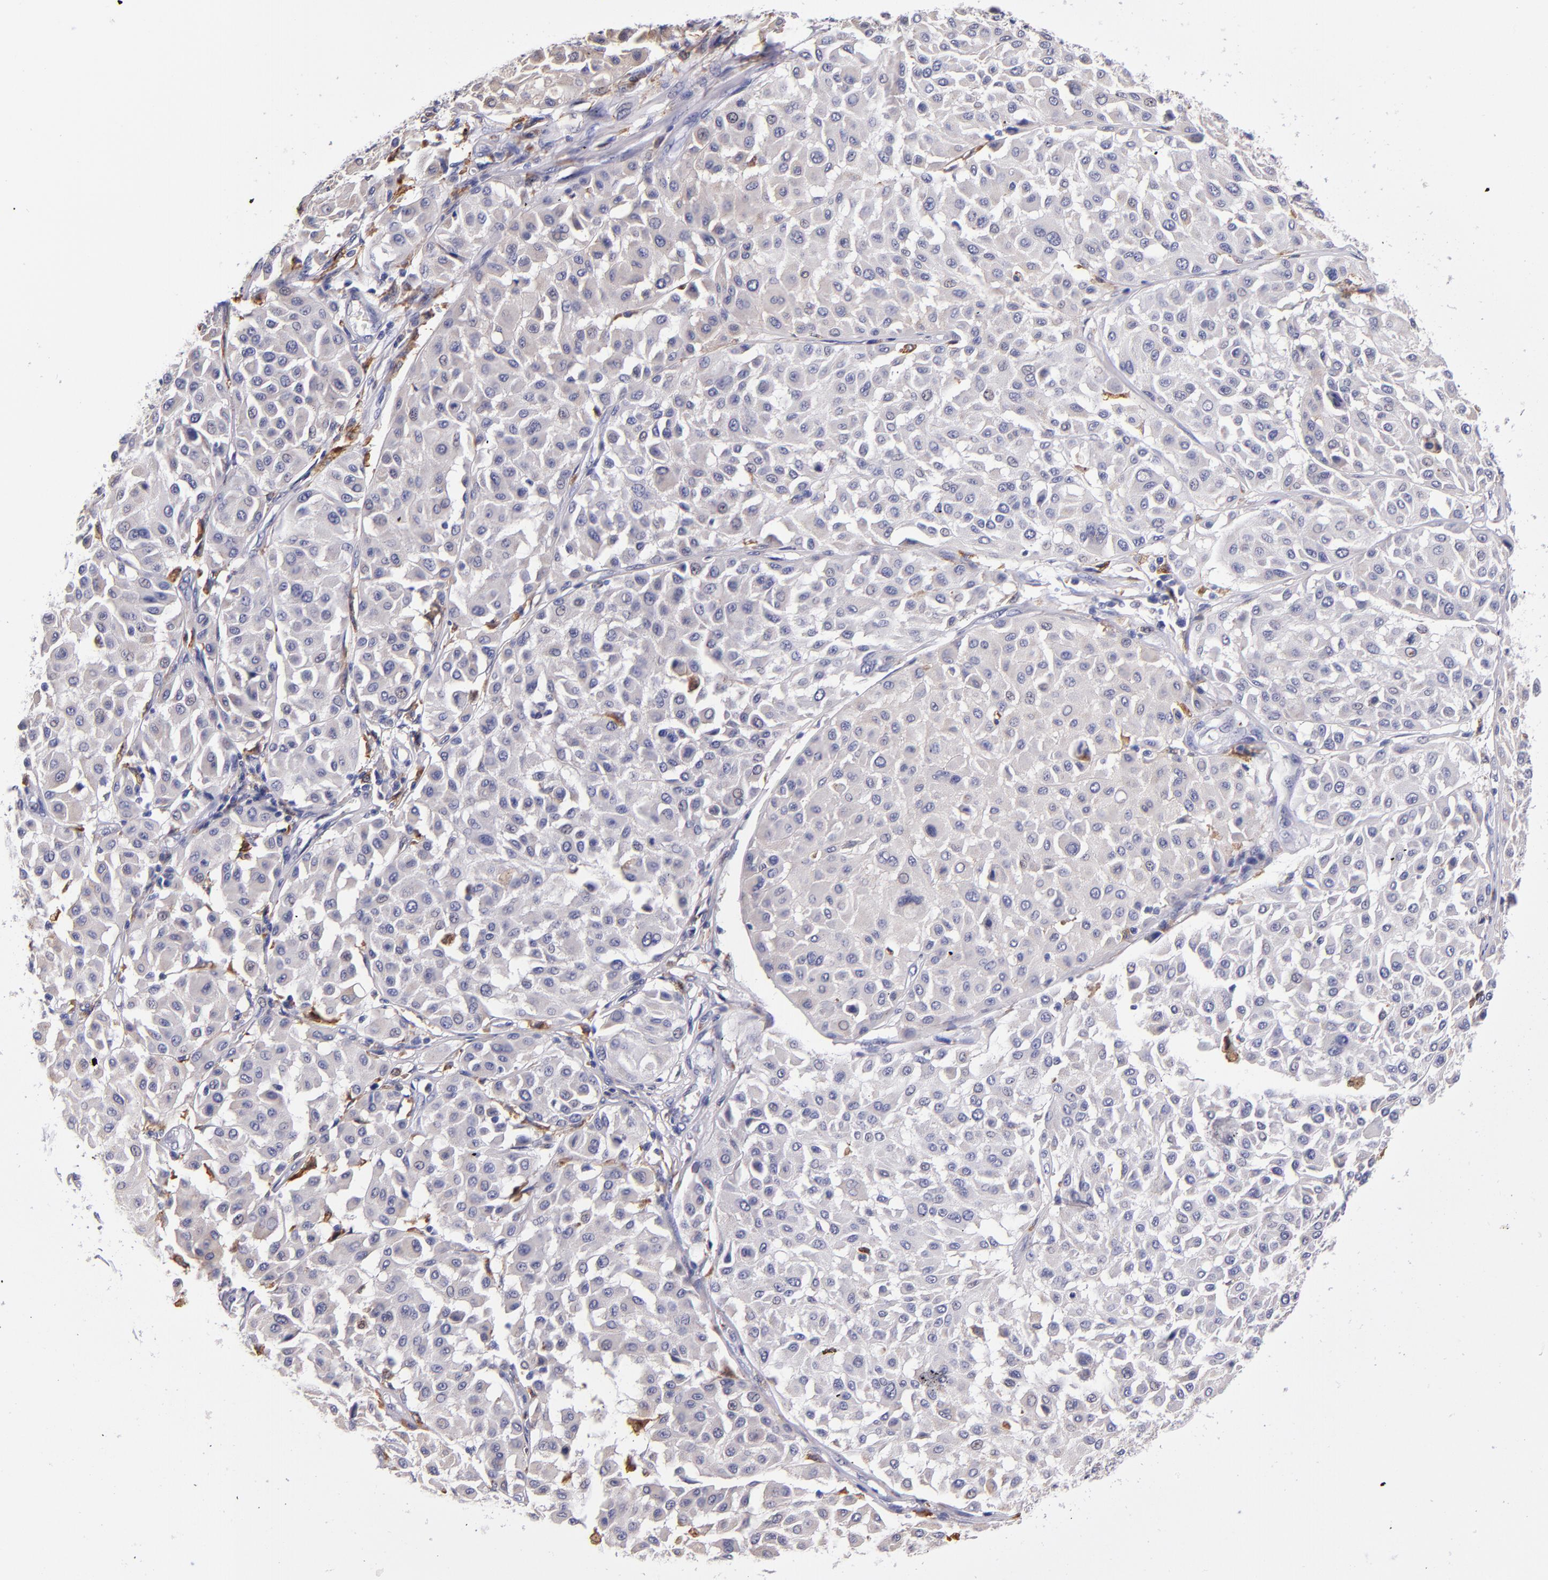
{"staining": {"intensity": "negative", "quantity": "none", "location": "none"}, "tissue": "melanoma", "cell_type": "Tumor cells", "image_type": "cancer", "snomed": [{"axis": "morphology", "description": "Malignant melanoma, Metastatic site"}, {"axis": "topography", "description": "Soft tissue"}], "caption": "Photomicrograph shows no protein expression in tumor cells of malignant melanoma (metastatic site) tissue.", "gene": "SELP", "patient": {"sex": "male", "age": 41}}